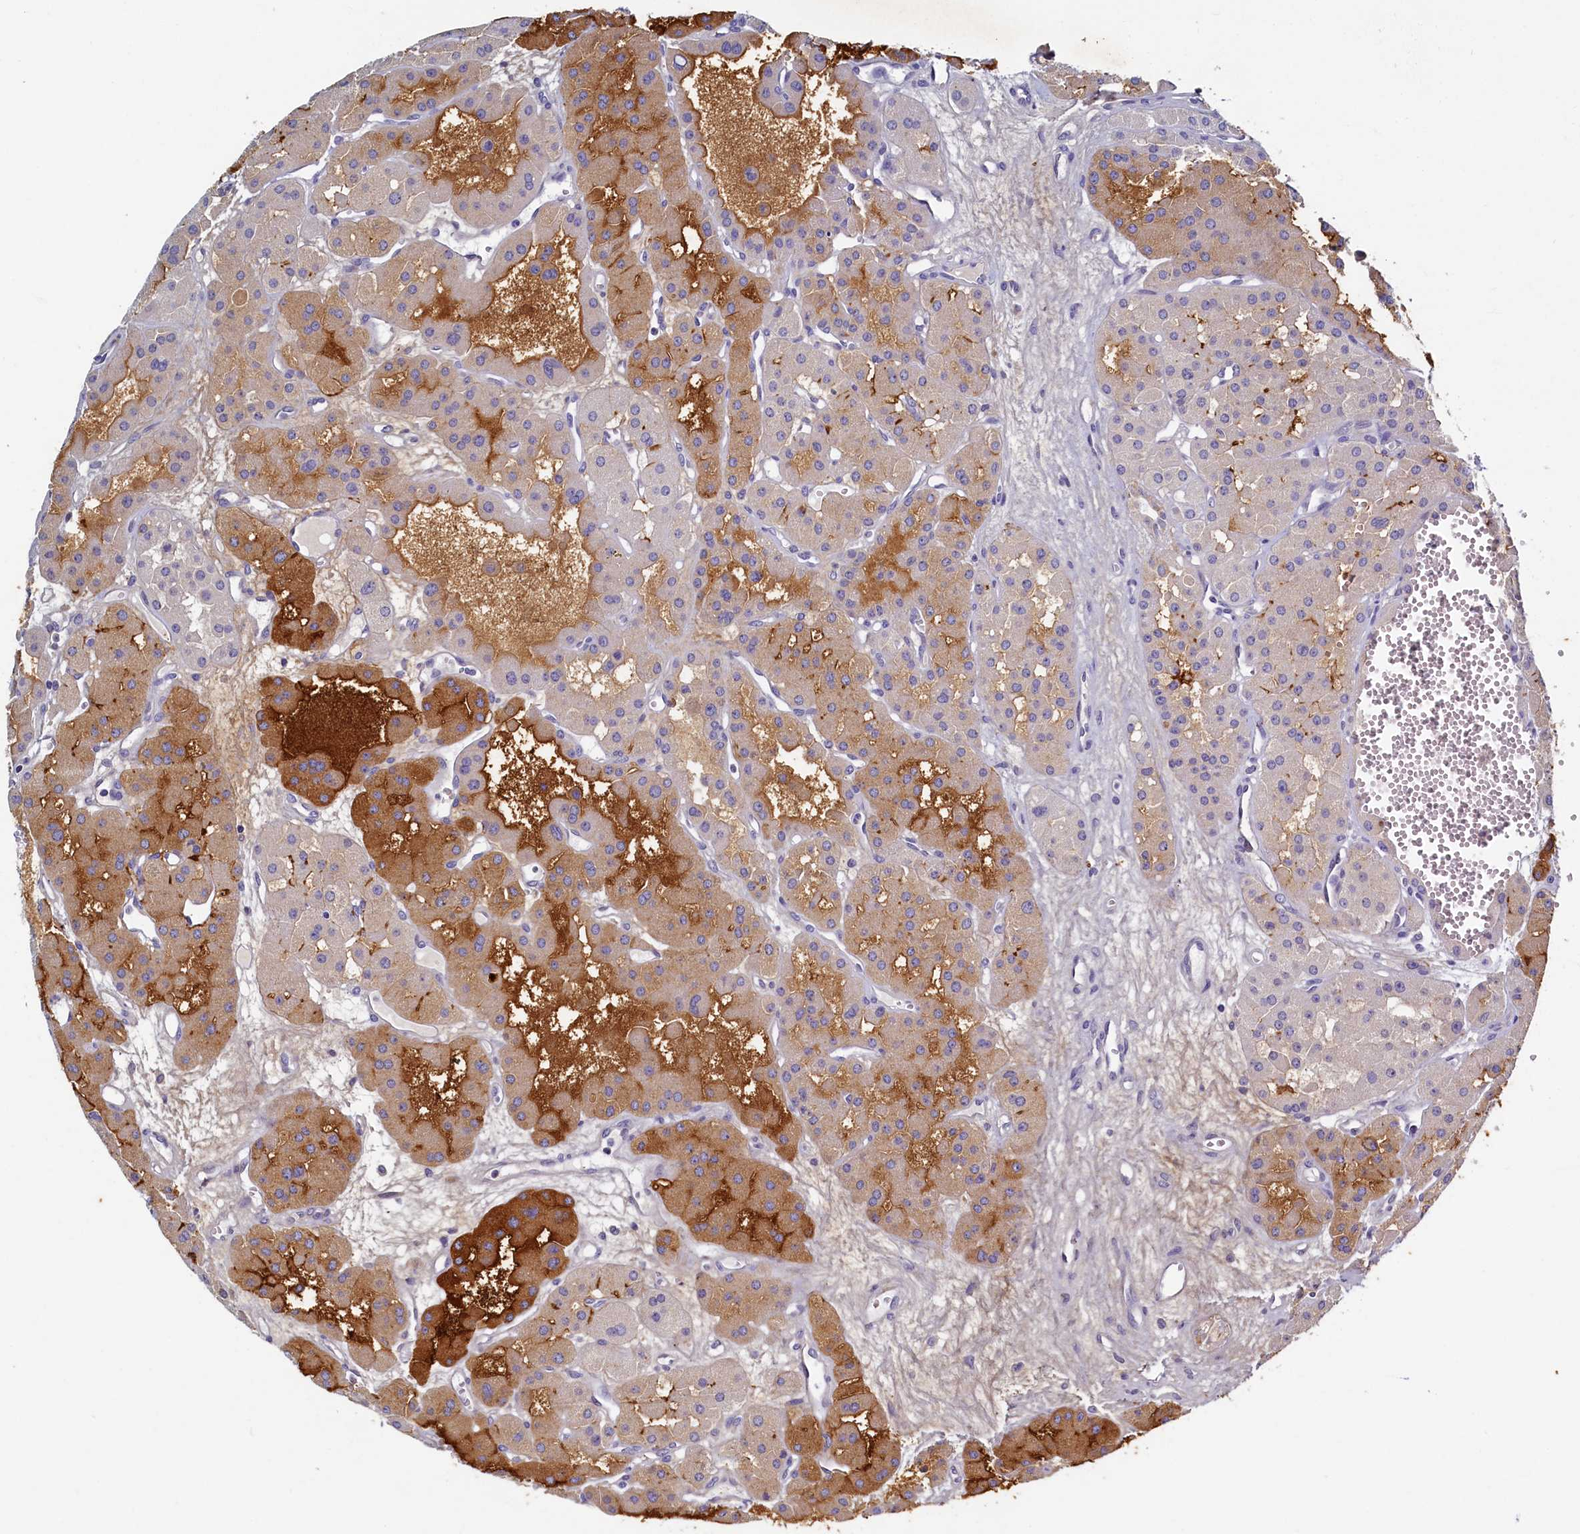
{"staining": {"intensity": "strong", "quantity": "<25%", "location": "cytoplasmic/membranous"}, "tissue": "renal cancer", "cell_type": "Tumor cells", "image_type": "cancer", "snomed": [{"axis": "morphology", "description": "Carcinoma, NOS"}, {"axis": "topography", "description": "Kidney"}], "caption": "Protein expression analysis of renal cancer shows strong cytoplasmic/membranous expression in about <25% of tumor cells.", "gene": "SLC16A14", "patient": {"sex": "female", "age": 75}}